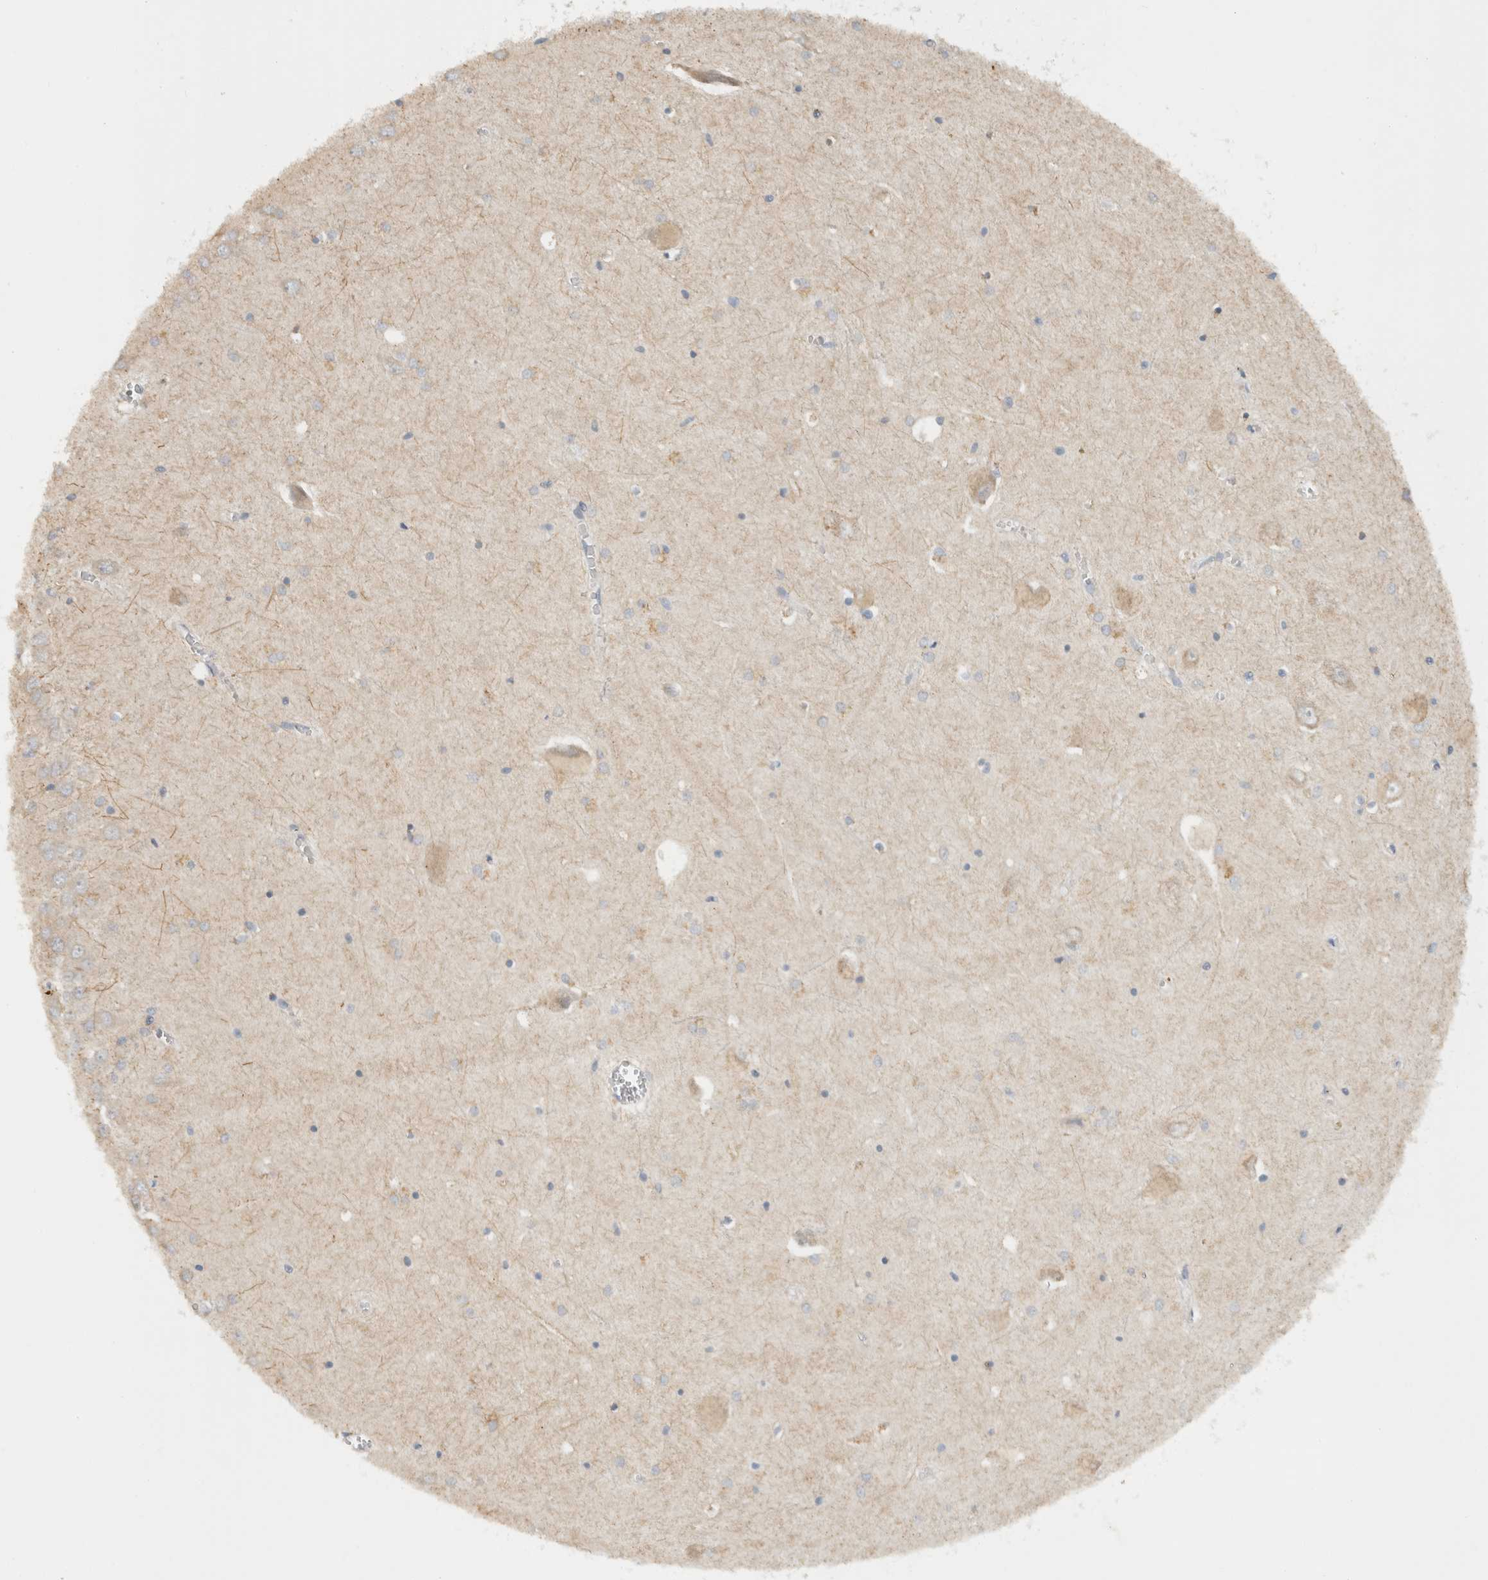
{"staining": {"intensity": "weak", "quantity": "<25%", "location": "cytoplasmic/membranous"}, "tissue": "hippocampus", "cell_type": "Glial cells", "image_type": "normal", "snomed": [{"axis": "morphology", "description": "Normal tissue, NOS"}, {"axis": "topography", "description": "Hippocampus"}], "caption": "Glial cells are negative for protein expression in benign human hippocampus. (Stains: DAB immunohistochemistry (IHC) with hematoxylin counter stain, Microscopy: brightfield microscopy at high magnification).", "gene": "AMPD1", "patient": {"sex": "male", "age": 70}}